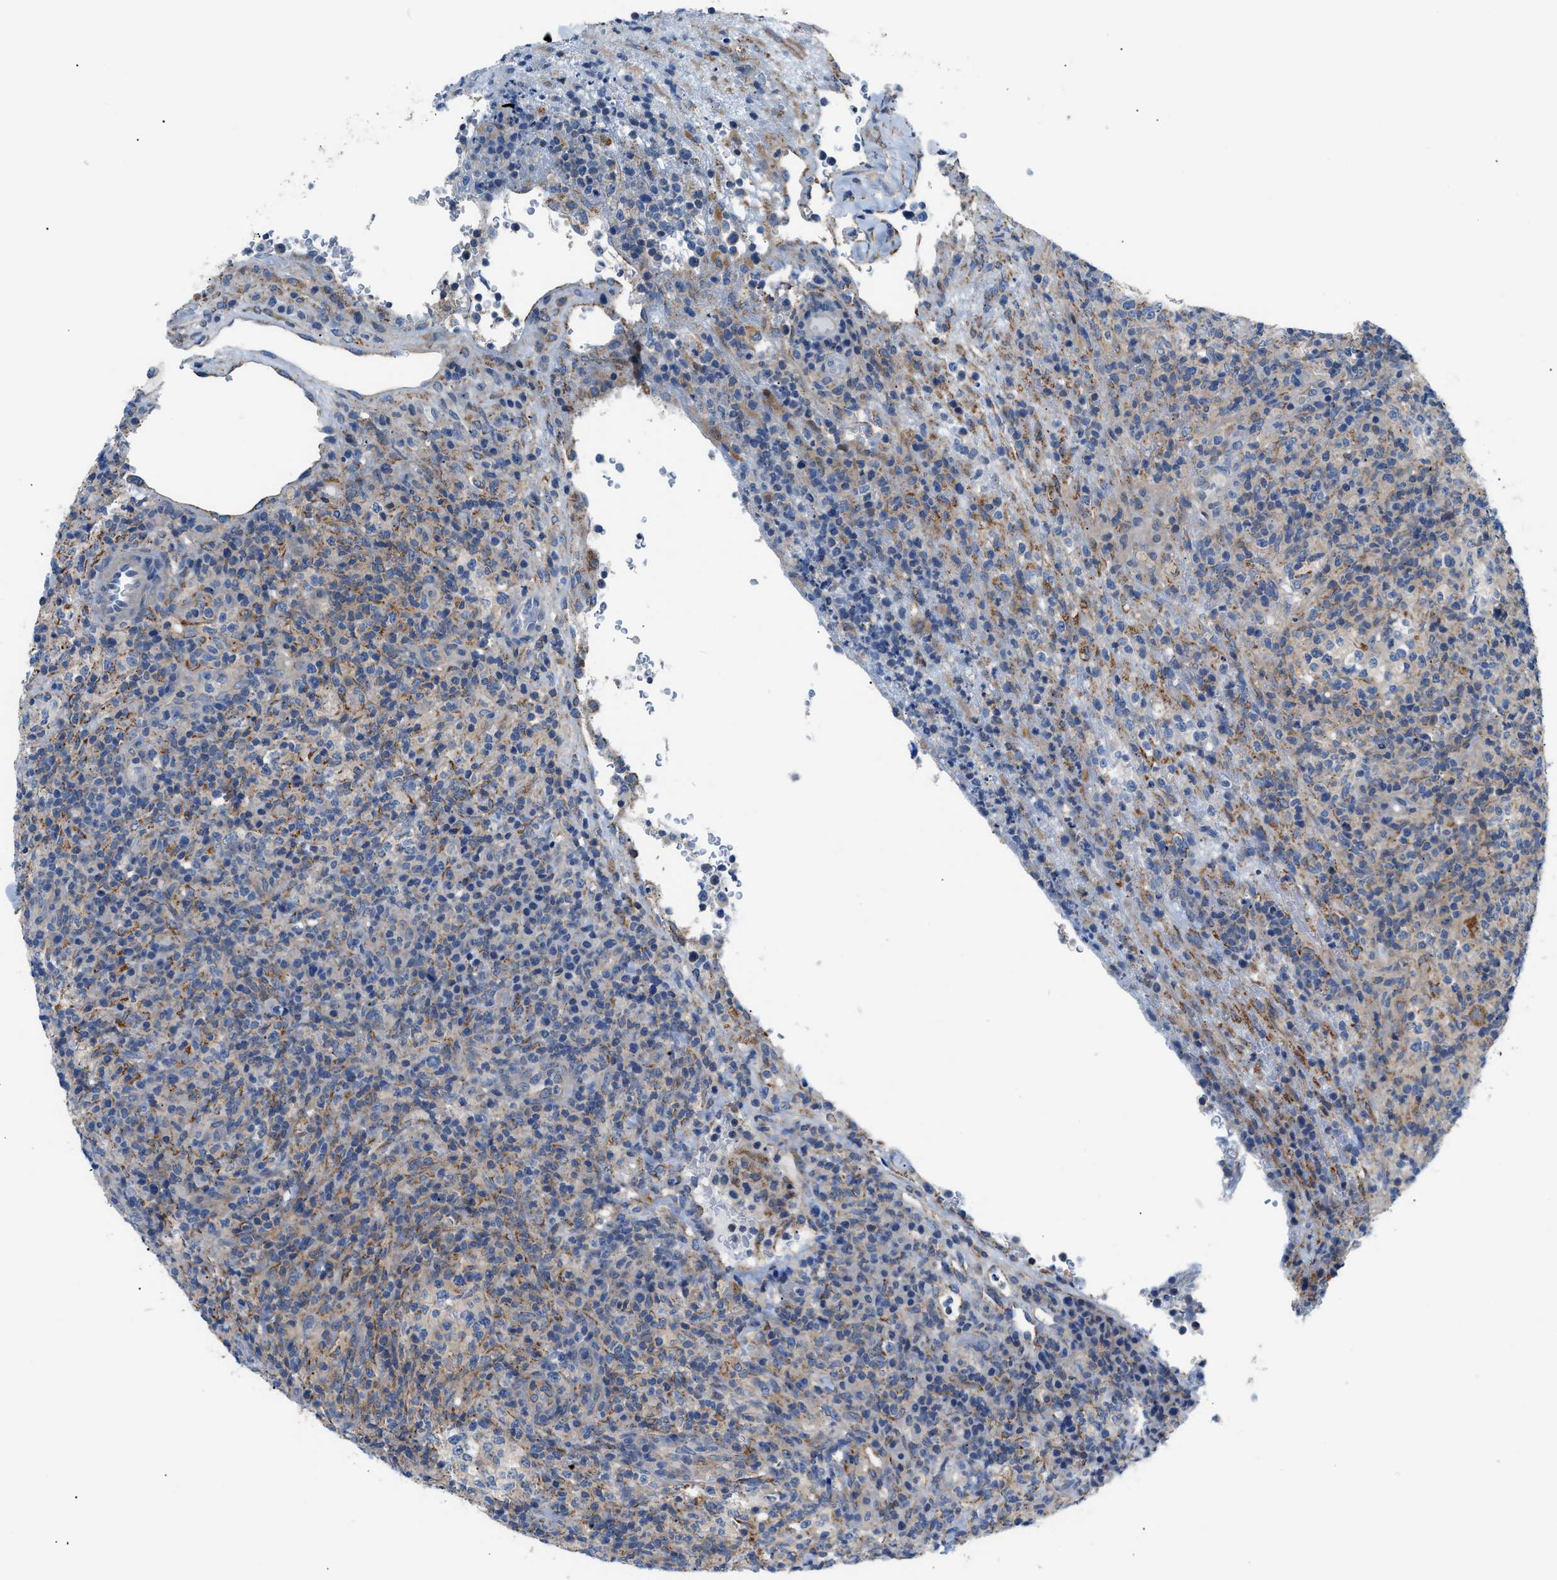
{"staining": {"intensity": "weak", "quantity": "<25%", "location": "cytoplasmic/membranous"}, "tissue": "lymphoma", "cell_type": "Tumor cells", "image_type": "cancer", "snomed": [{"axis": "morphology", "description": "Malignant lymphoma, non-Hodgkin's type, High grade"}, {"axis": "topography", "description": "Lymph node"}], "caption": "Tumor cells show no significant protein expression in lymphoma.", "gene": "TMEM45B", "patient": {"sex": "female", "age": 76}}